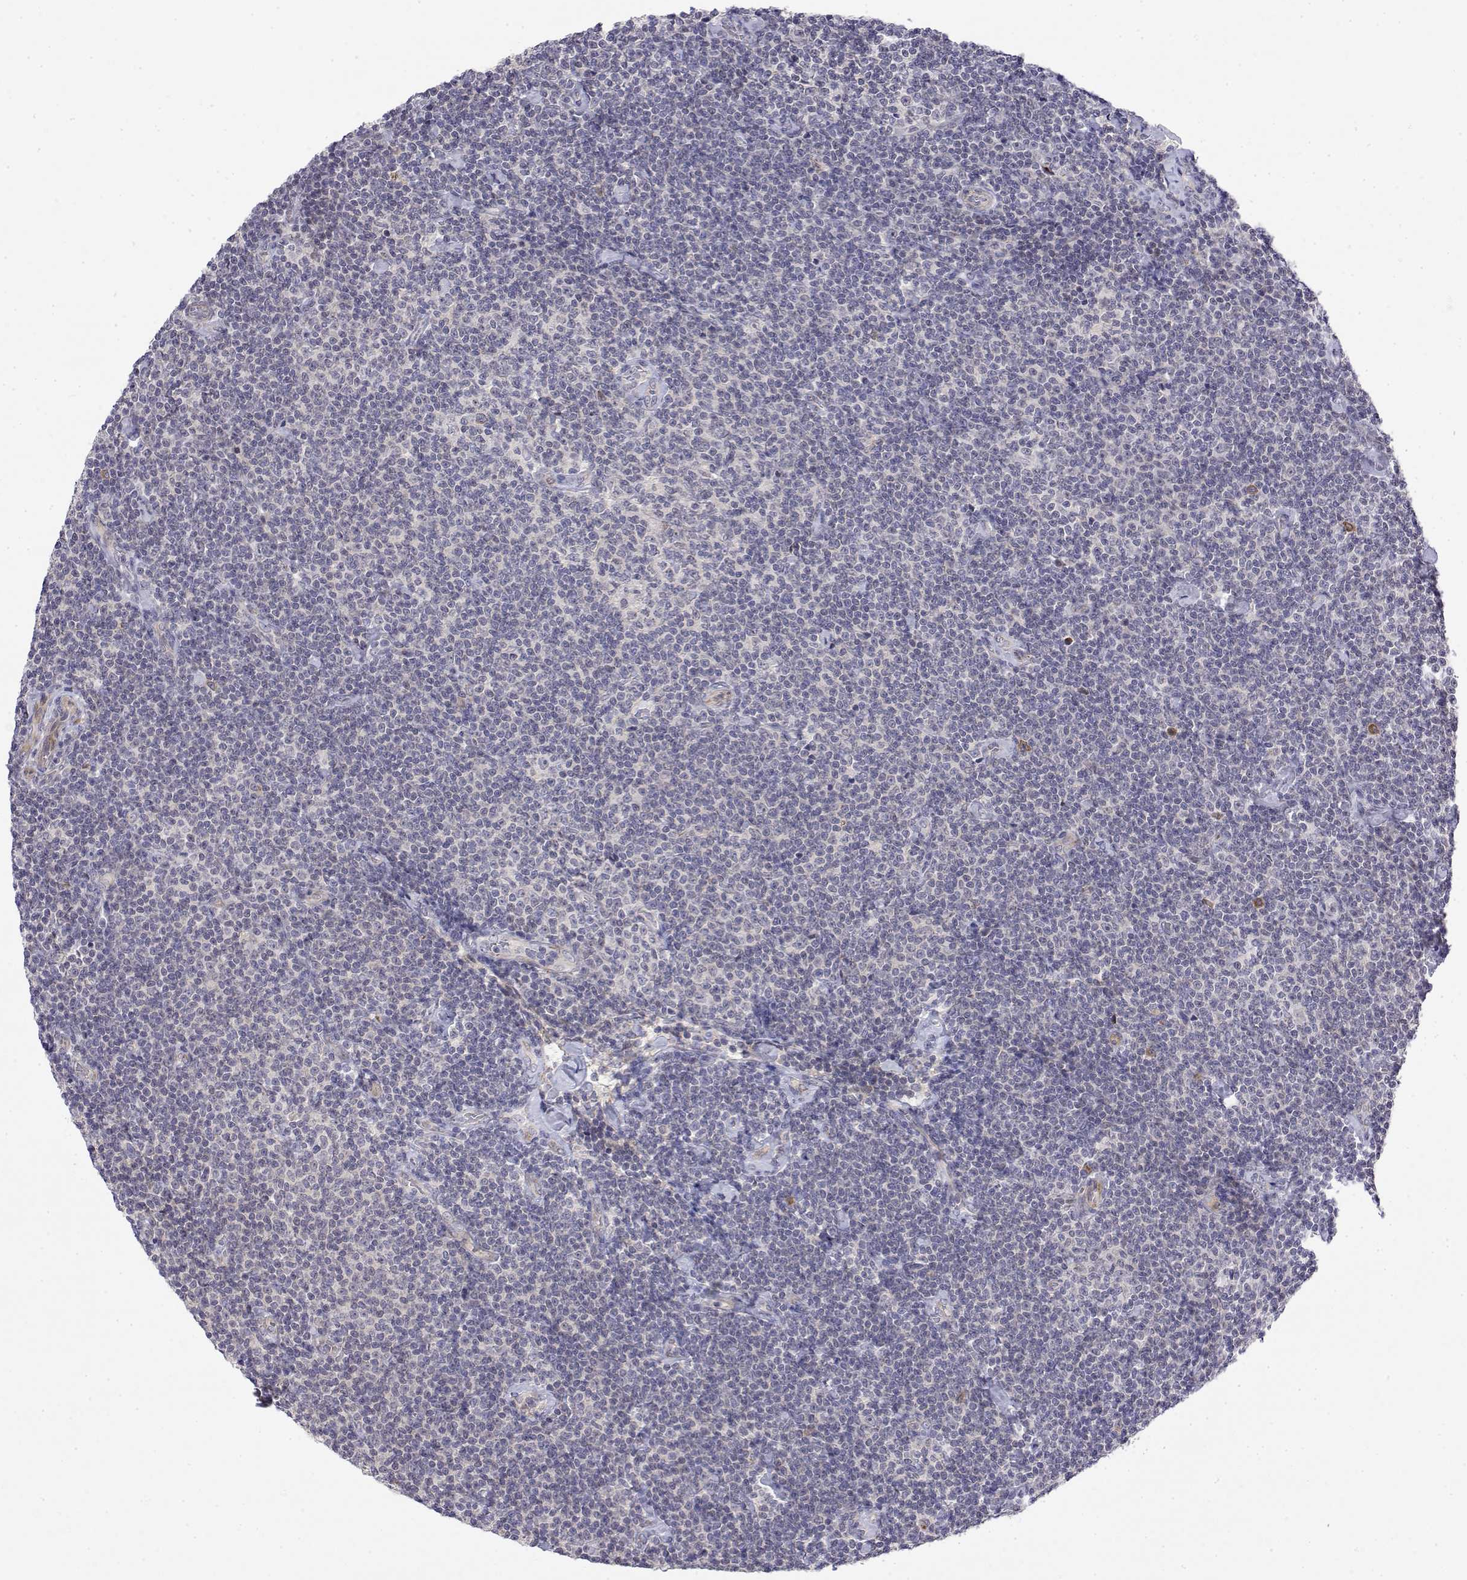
{"staining": {"intensity": "negative", "quantity": "none", "location": "none"}, "tissue": "lymphoma", "cell_type": "Tumor cells", "image_type": "cancer", "snomed": [{"axis": "morphology", "description": "Malignant lymphoma, non-Hodgkin's type, Low grade"}, {"axis": "topography", "description": "Lymph node"}], "caption": "This is an IHC micrograph of human malignant lymphoma, non-Hodgkin's type (low-grade). There is no expression in tumor cells.", "gene": "IGFBP4", "patient": {"sex": "male", "age": 81}}